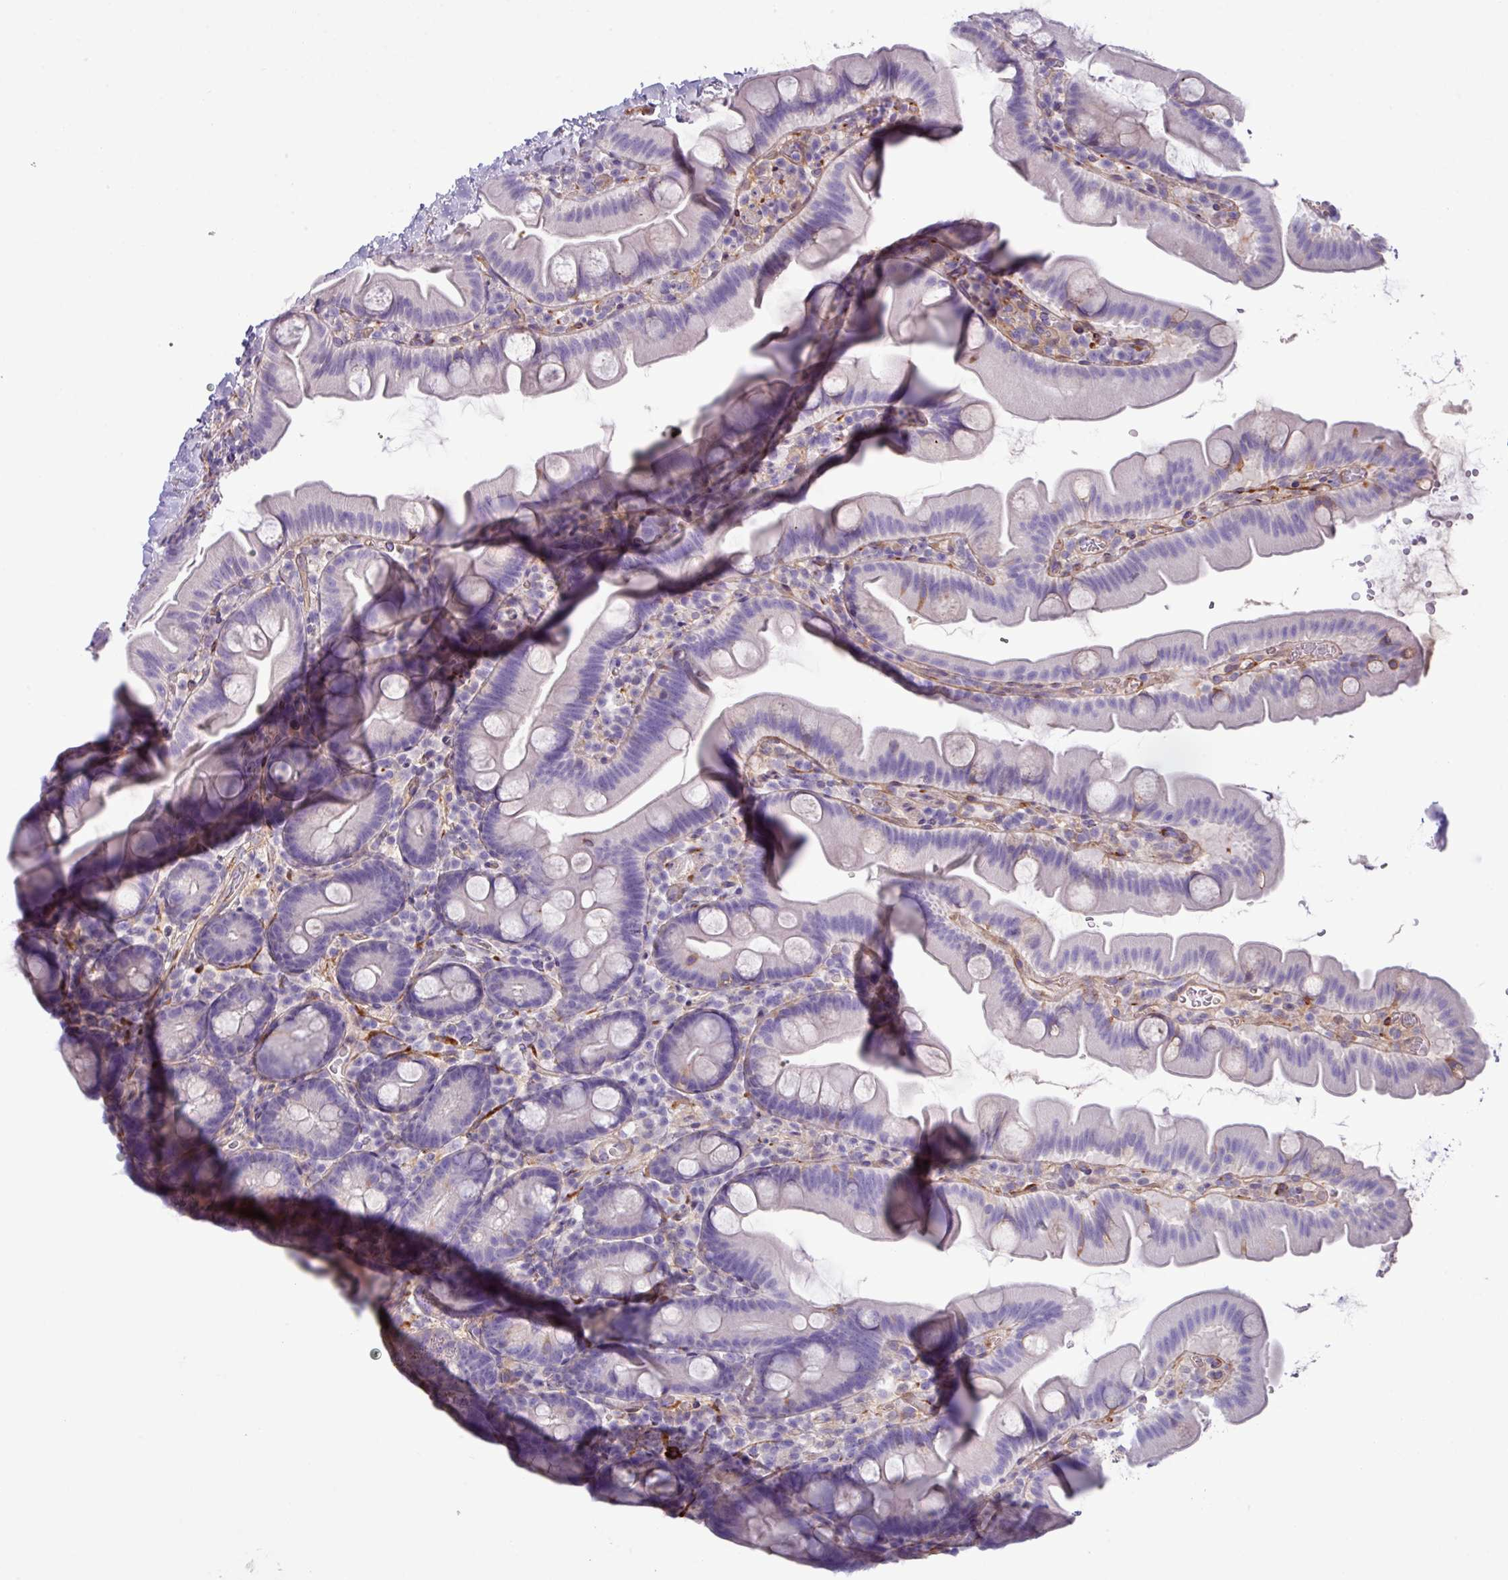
{"staining": {"intensity": "negative", "quantity": "none", "location": "none"}, "tissue": "small intestine", "cell_type": "Glandular cells", "image_type": "normal", "snomed": [{"axis": "morphology", "description": "Normal tissue, NOS"}, {"axis": "topography", "description": "Small intestine"}], "caption": "Human small intestine stained for a protein using immunohistochemistry demonstrates no positivity in glandular cells.", "gene": "KIRREL3", "patient": {"sex": "female", "age": 68}}